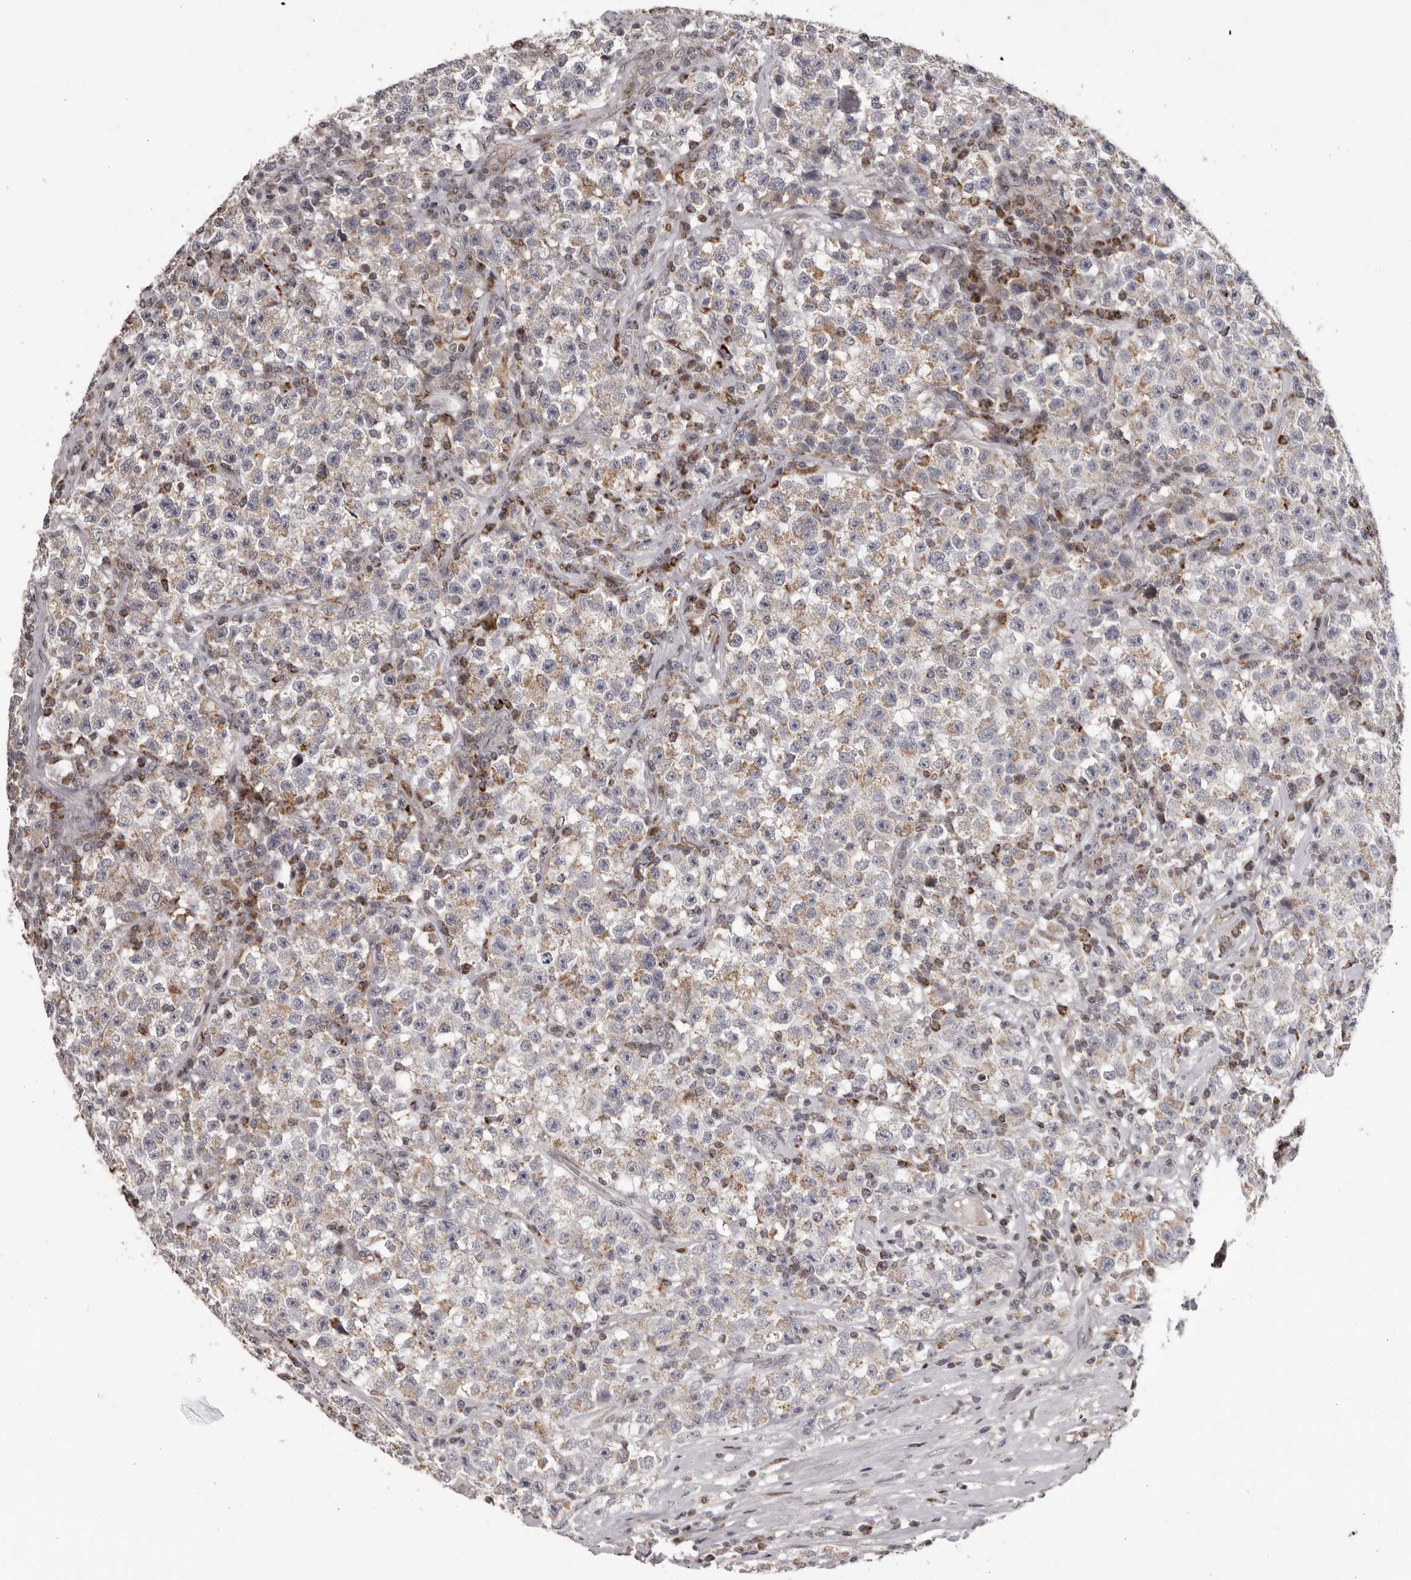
{"staining": {"intensity": "weak", "quantity": "25%-75%", "location": "cytoplasmic/membranous"}, "tissue": "testis cancer", "cell_type": "Tumor cells", "image_type": "cancer", "snomed": [{"axis": "morphology", "description": "Seminoma, NOS"}, {"axis": "topography", "description": "Testis"}], "caption": "Testis cancer stained for a protein shows weak cytoplasmic/membranous positivity in tumor cells.", "gene": "C17orf99", "patient": {"sex": "male", "age": 22}}